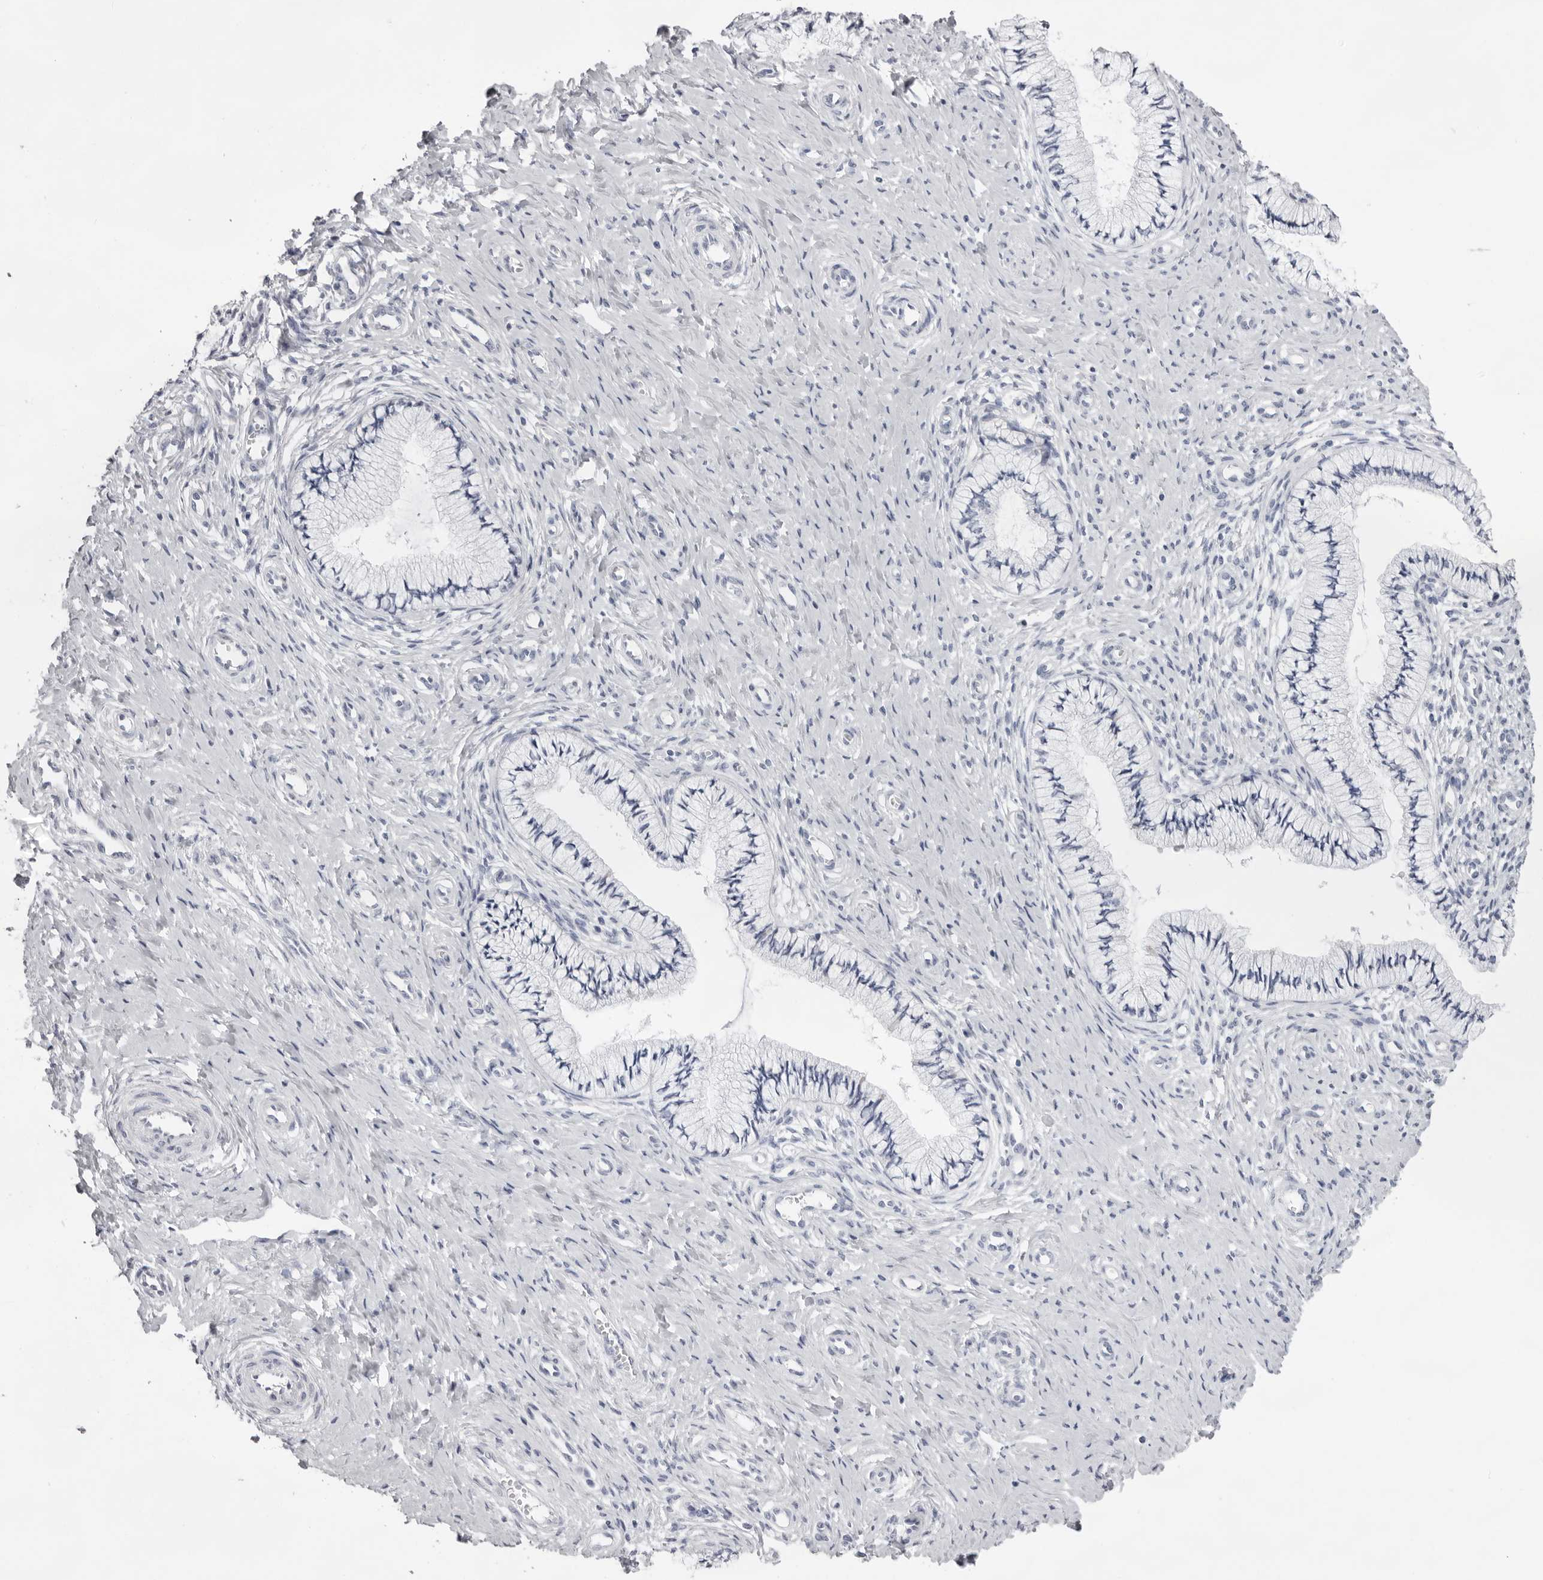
{"staining": {"intensity": "negative", "quantity": "none", "location": "none"}, "tissue": "cervix", "cell_type": "Glandular cells", "image_type": "normal", "snomed": [{"axis": "morphology", "description": "Normal tissue, NOS"}, {"axis": "topography", "description": "Cervix"}], "caption": "Immunohistochemical staining of unremarkable human cervix exhibits no significant positivity in glandular cells.", "gene": "SMIM2", "patient": {"sex": "female", "age": 36}}